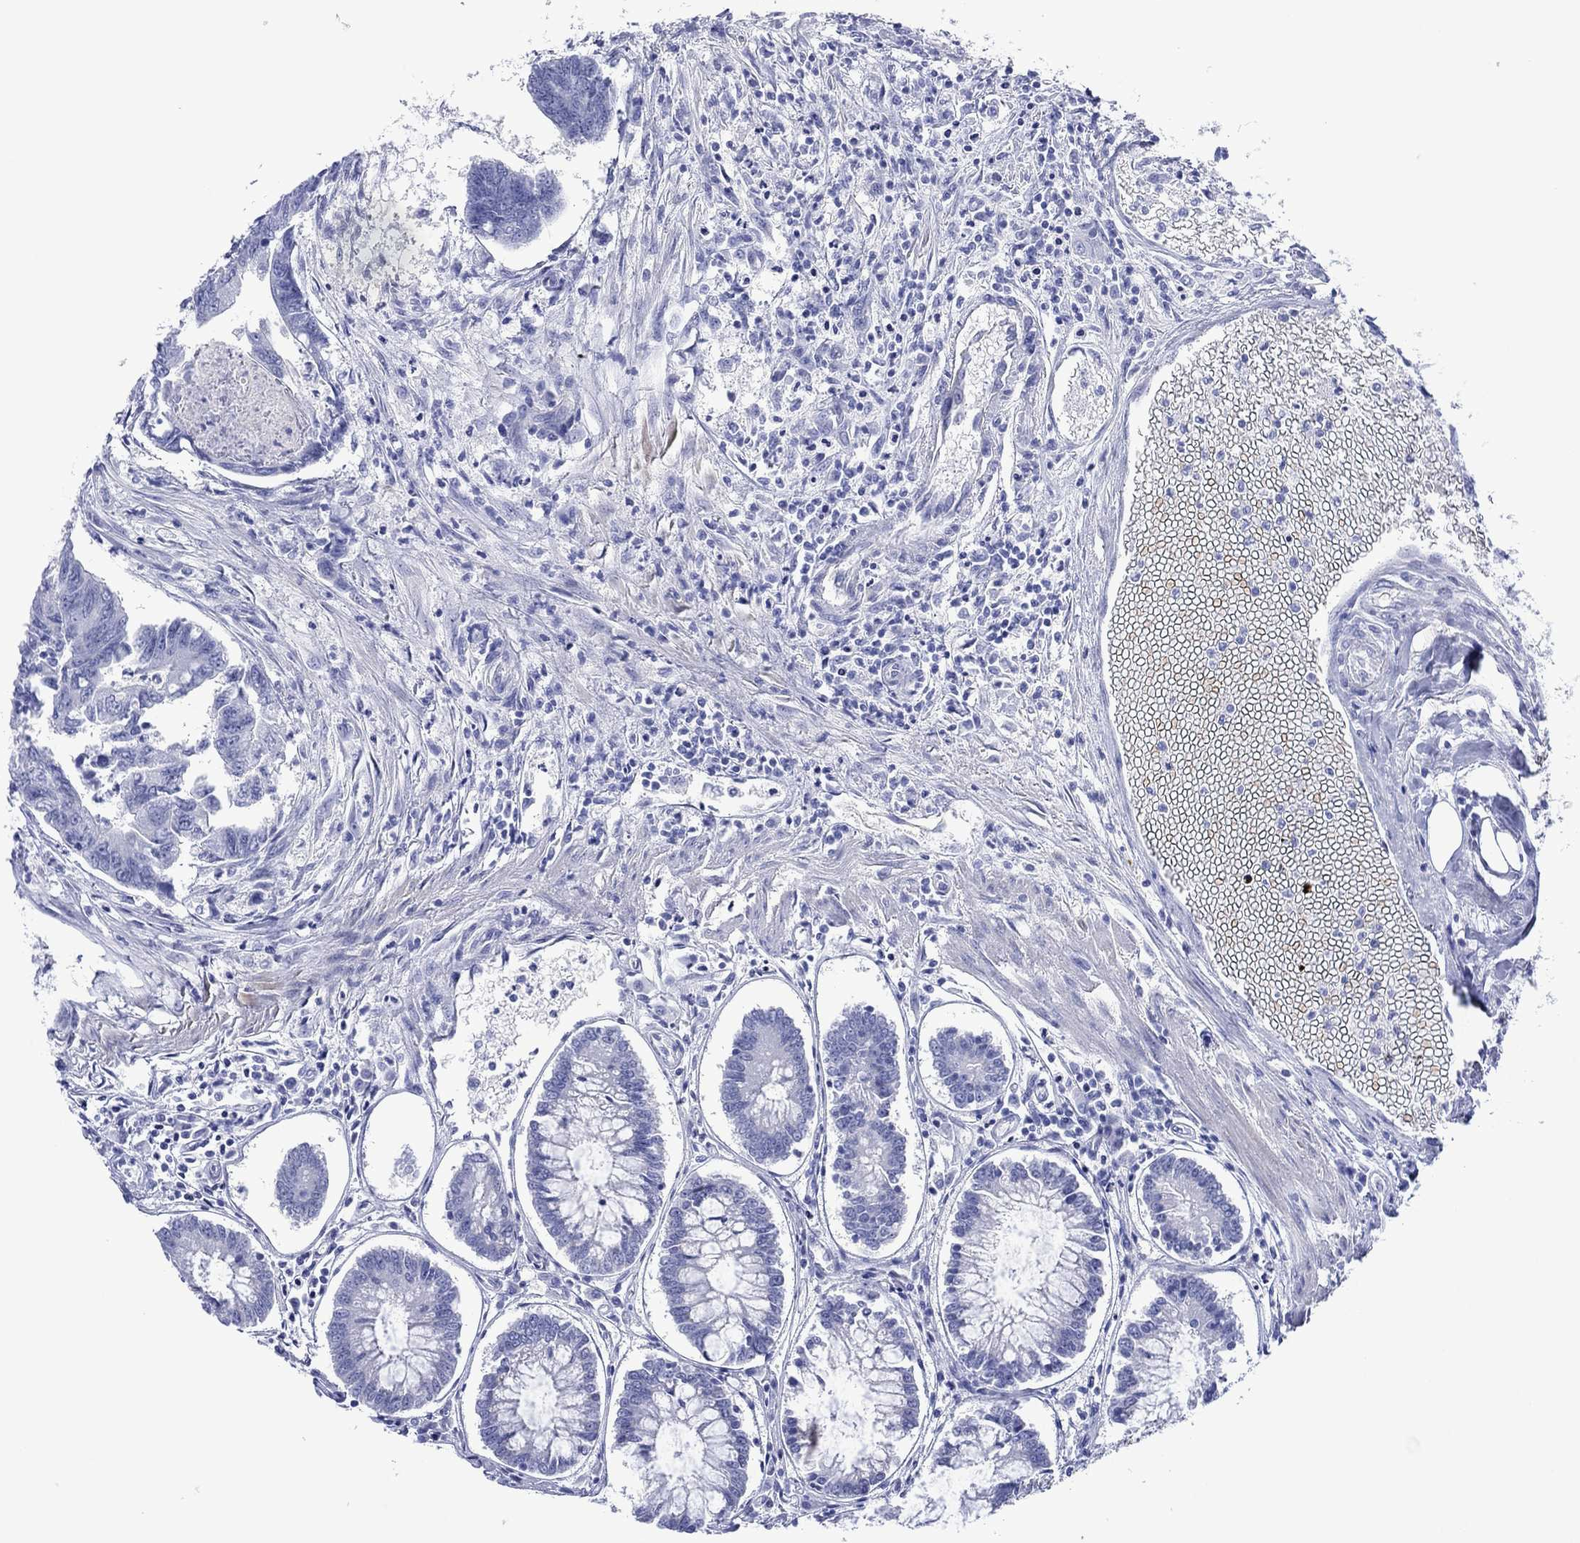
{"staining": {"intensity": "negative", "quantity": "none", "location": "none"}, "tissue": "colorectal cancer", "cell_type": "Tumor cells", "image_type": "cancer", "snomed": [{"axis": "morphology", "description": "Adenocarcinoma, NOS"}, {"axis": "topography", "description": "Colon"}], "caption": "Immunohistochemistry of human colorectal cancer demonstrates no expression in tumor cells.", "gene": "MLANA", "patient": {"sex": "female", "age": 65}}